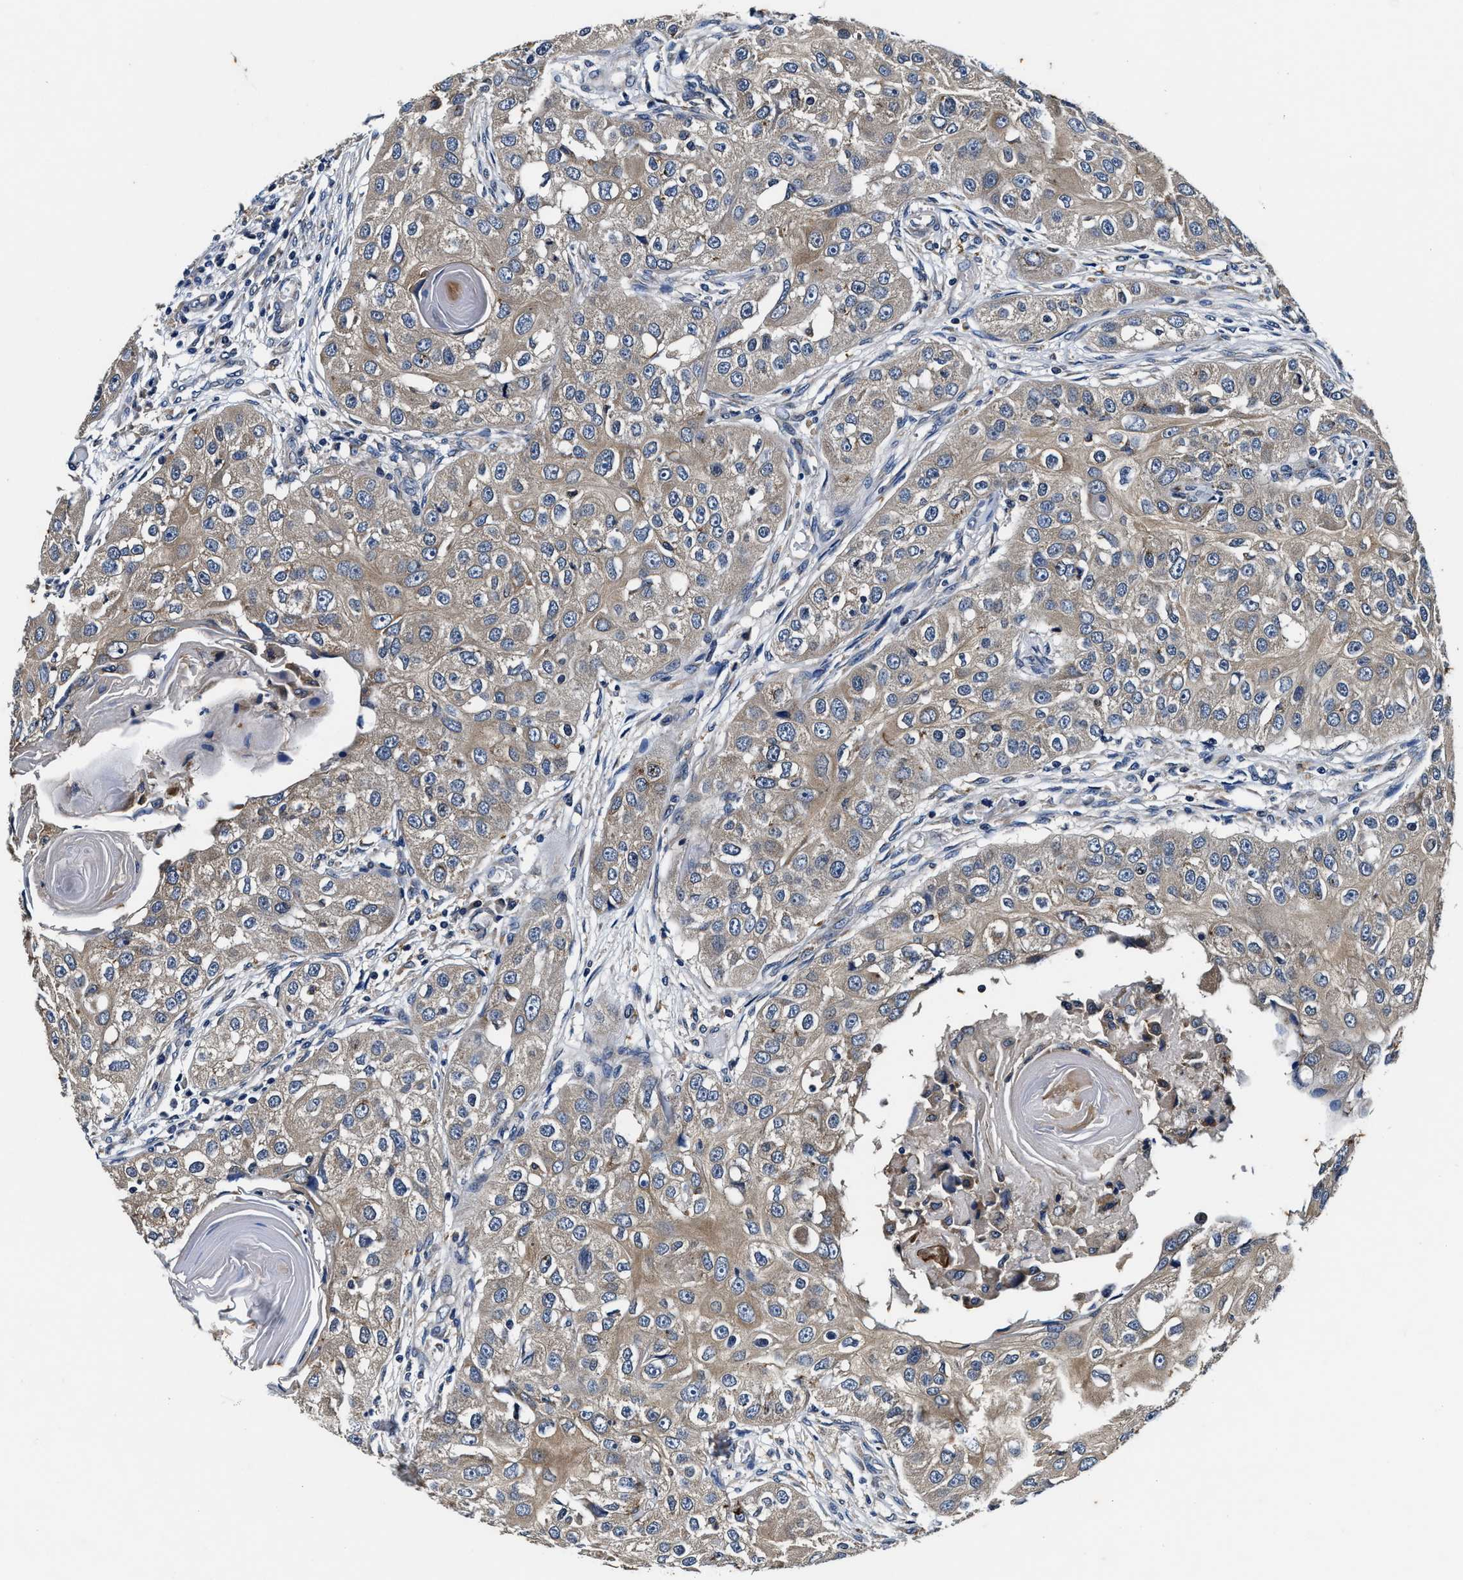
{"staining": {"intensity": "weak", "quantity": ">75%", "location": "cytoplasmic/membranous"}, "tissue": "head and neck cancer", "cell_type": "Tumor cells", "image_type": "cancer", "snomed": [{"axis": "morphology", "description": "Normal tissue, NOS"}, {"axis": "morphology", "description": "Squamous cell carcinoma, NOS"}, {"axis": "topography", "description": "Skeletal muscle"}, {"axis": "topography", "description": "Head-Neck"}], "caption": "This micrograph displays IHC staining of head and neck squamous cell carcinoma, with low weak cytoplasmic/membranous staining in approximately >75% of tumor cells.", "gene": "PI4KB", "patient": {"sex": "male", "age": 51}}